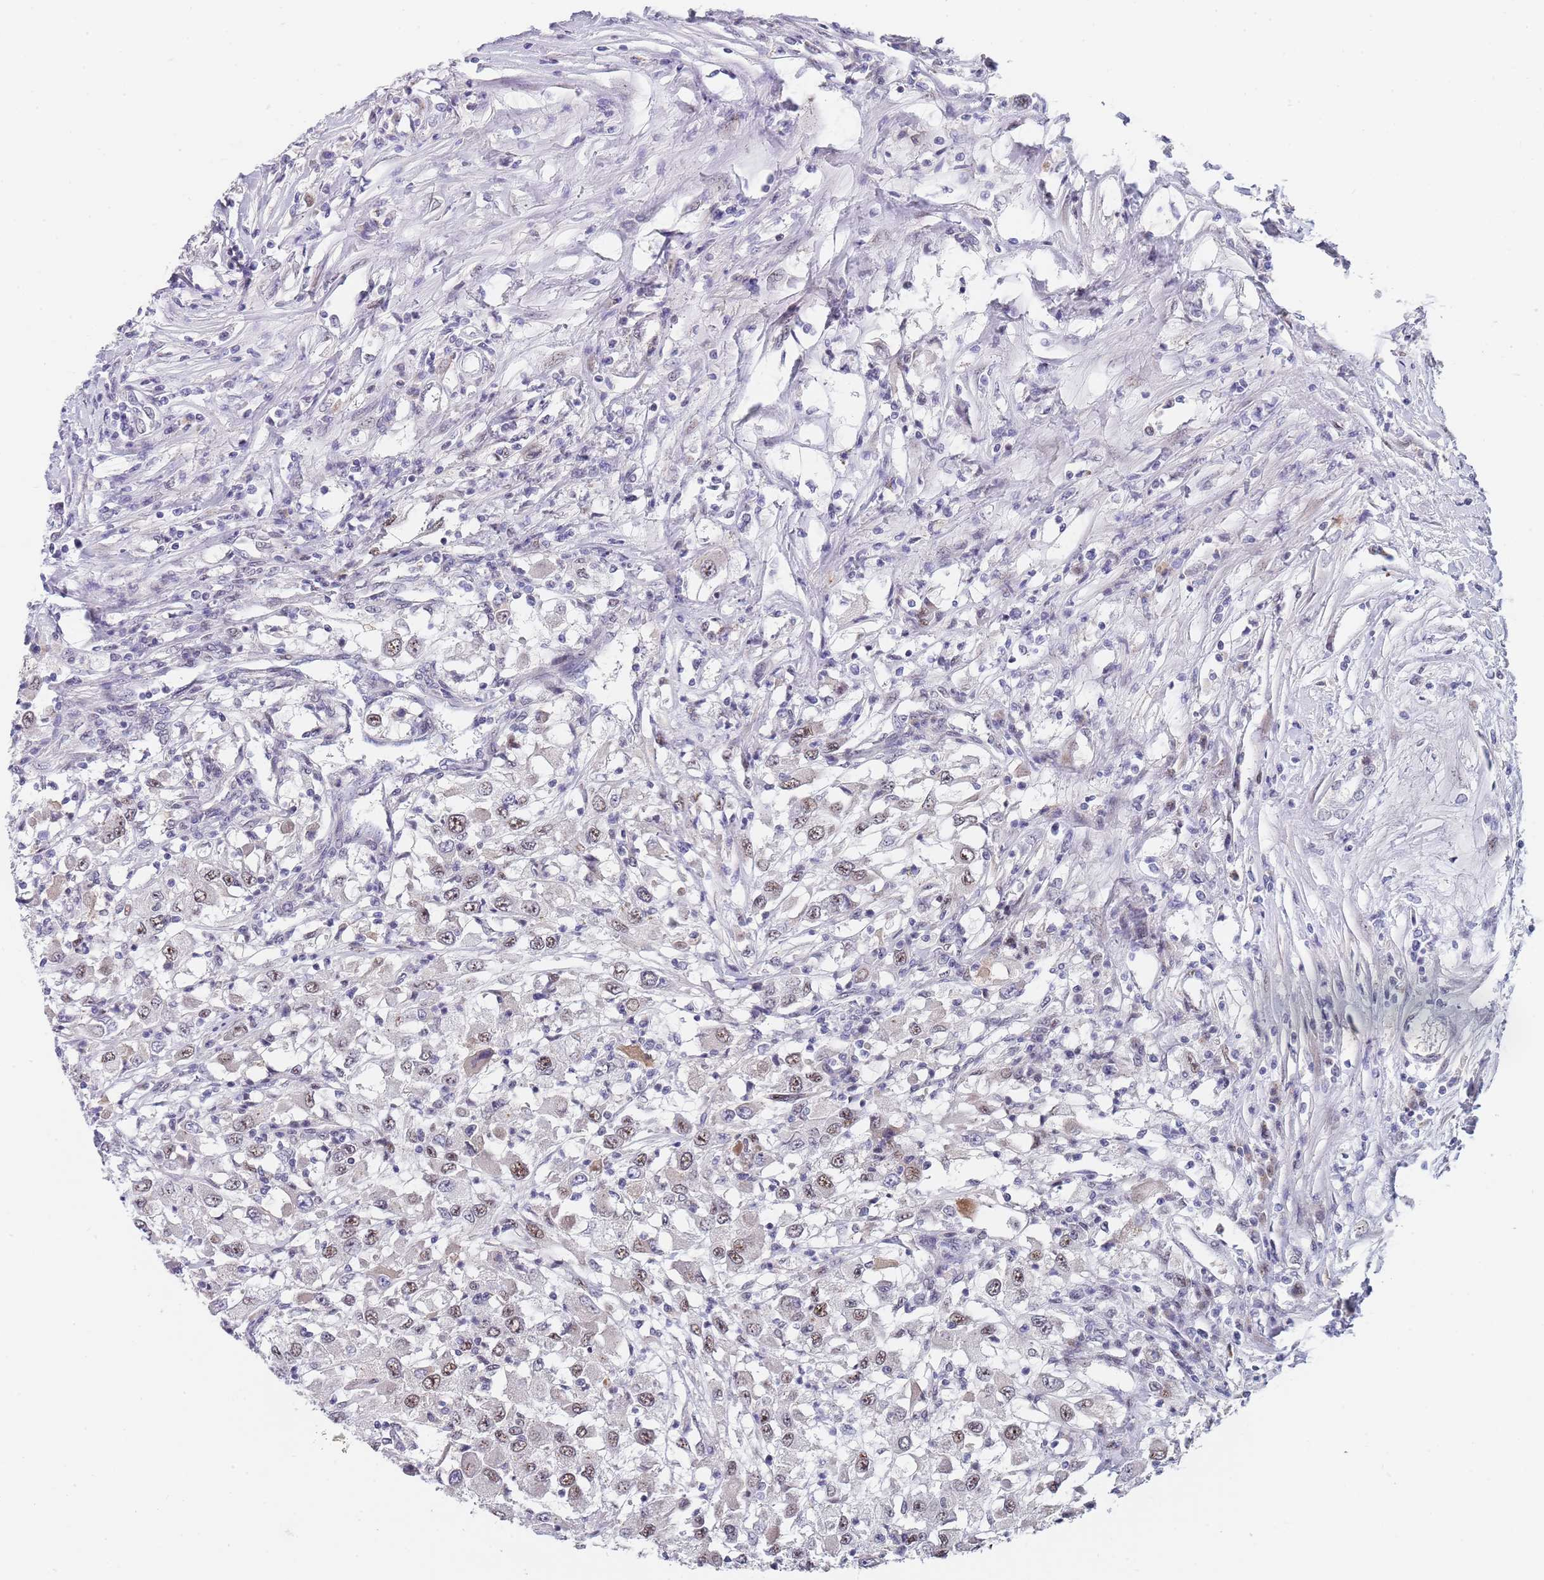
{"staining": {"intensity": "moderate", "quantity": "25%-75%", "location": "nuclear"}, "tissue": "renal cancer", "cell_type": "Tumor cells", "image_type": "cancer", "snomed": [{"axis": "morphology", "description": "Adenocarcinoma, NOS"}, {"axis": "topography", "description": "Kidney"}], "caption": "High-magnification brightfield microscopy of renal cancer stained with DAB (3,3'-diaminobenzidine) (brown) and counterstained with hematoxylin (blue). tumor cells exhibit moderate nuclear staining is appreciated in about25%-75% of cells.", "gene": "PLCL2", "patient": {"sex": "female", "age": 67}}